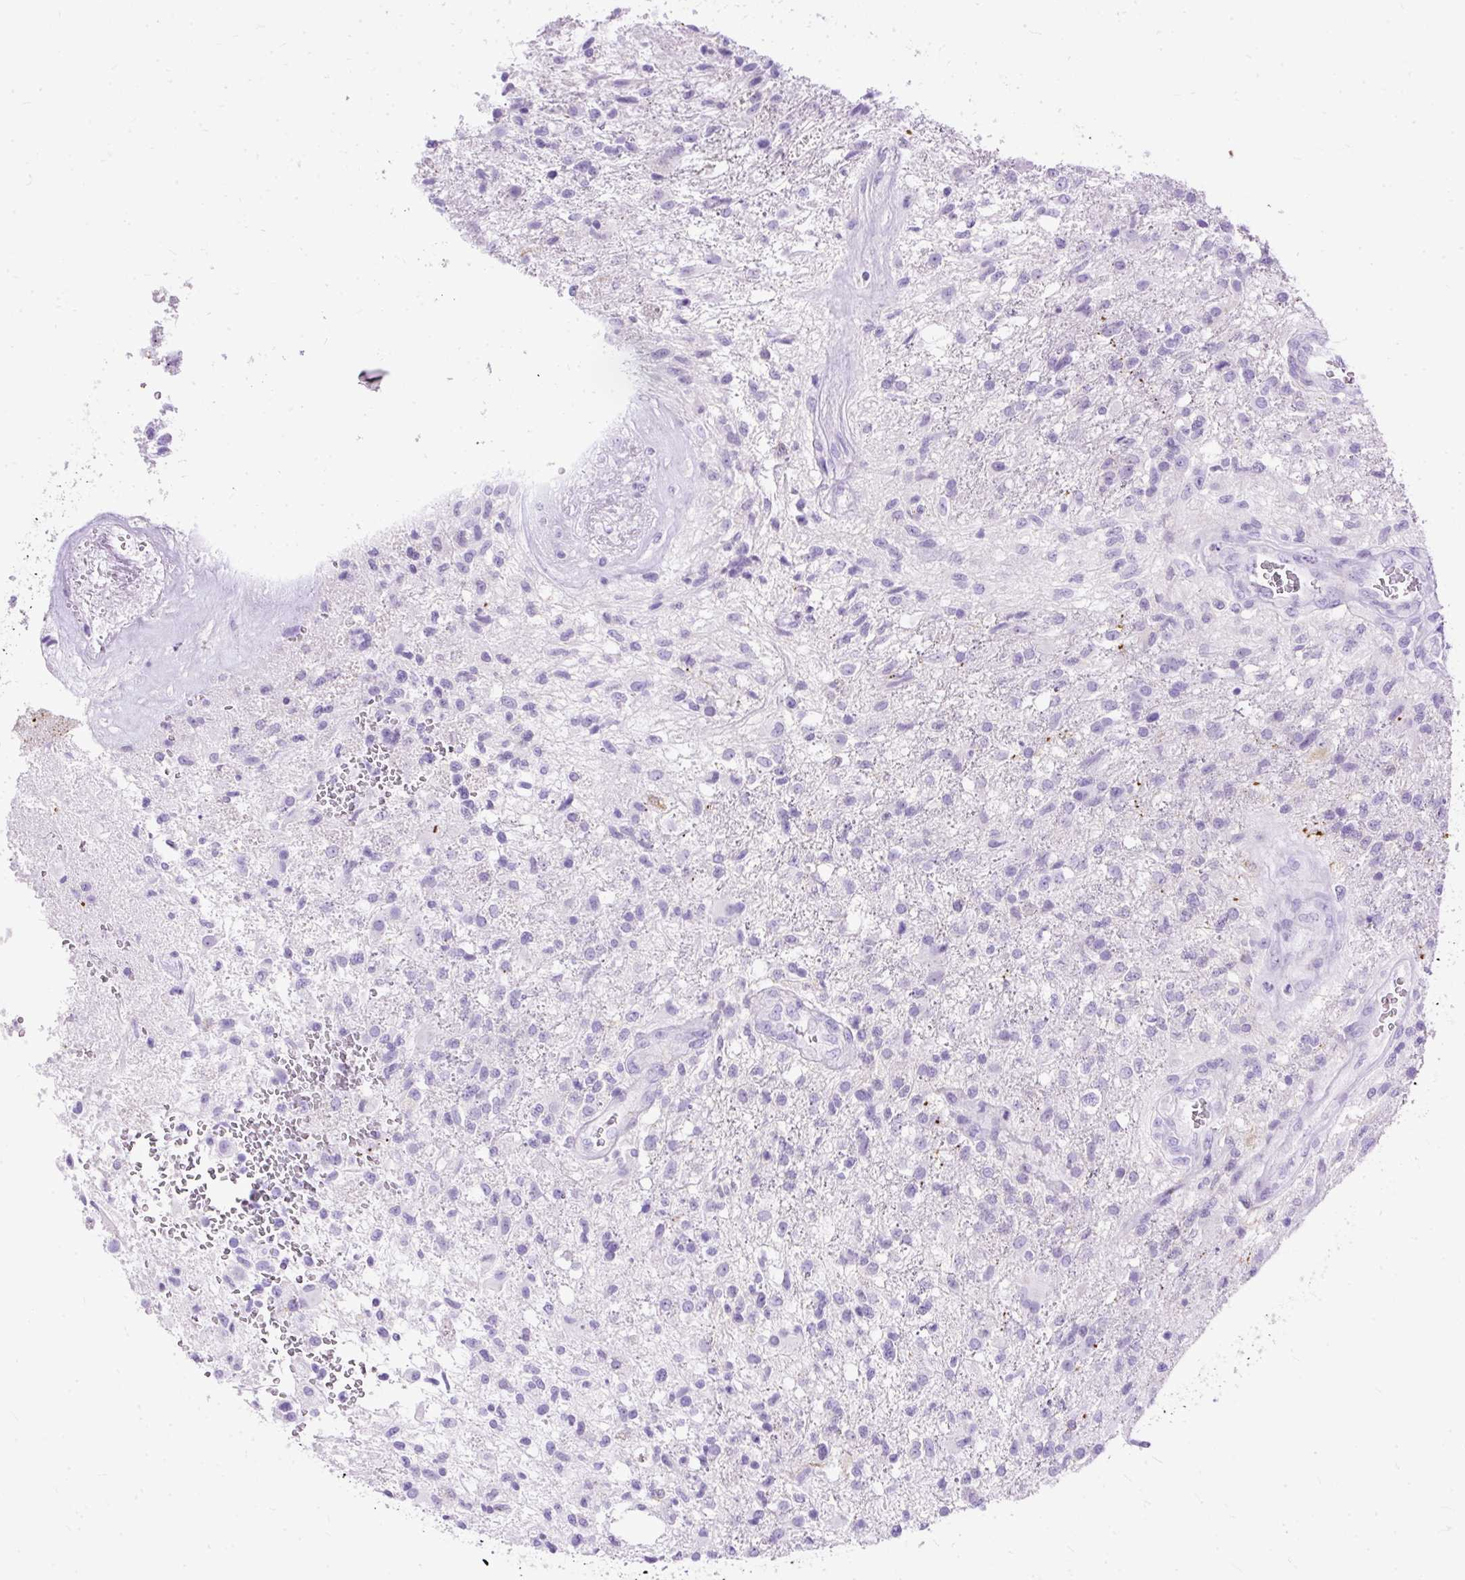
{"staining": {"intensity": "negative", "quantity": "none", "location": "none"}, "tissue": "glioma", "cell_type": "Tumor cells", "image_type": "cancer", "snomed": [{"axis": "morphology", "description": "Glioma, malignant, High grade"}, {"axis": "topography", "description": "Brain"}], "caption": "High magnification brightfield microscopy of glioma stained with DAB (brown) and counterstained with hematoxylin (blue): tumor cells show no significant expression.", "gene": "HEY1", "patient": {"sex": "male", "age": 56}}